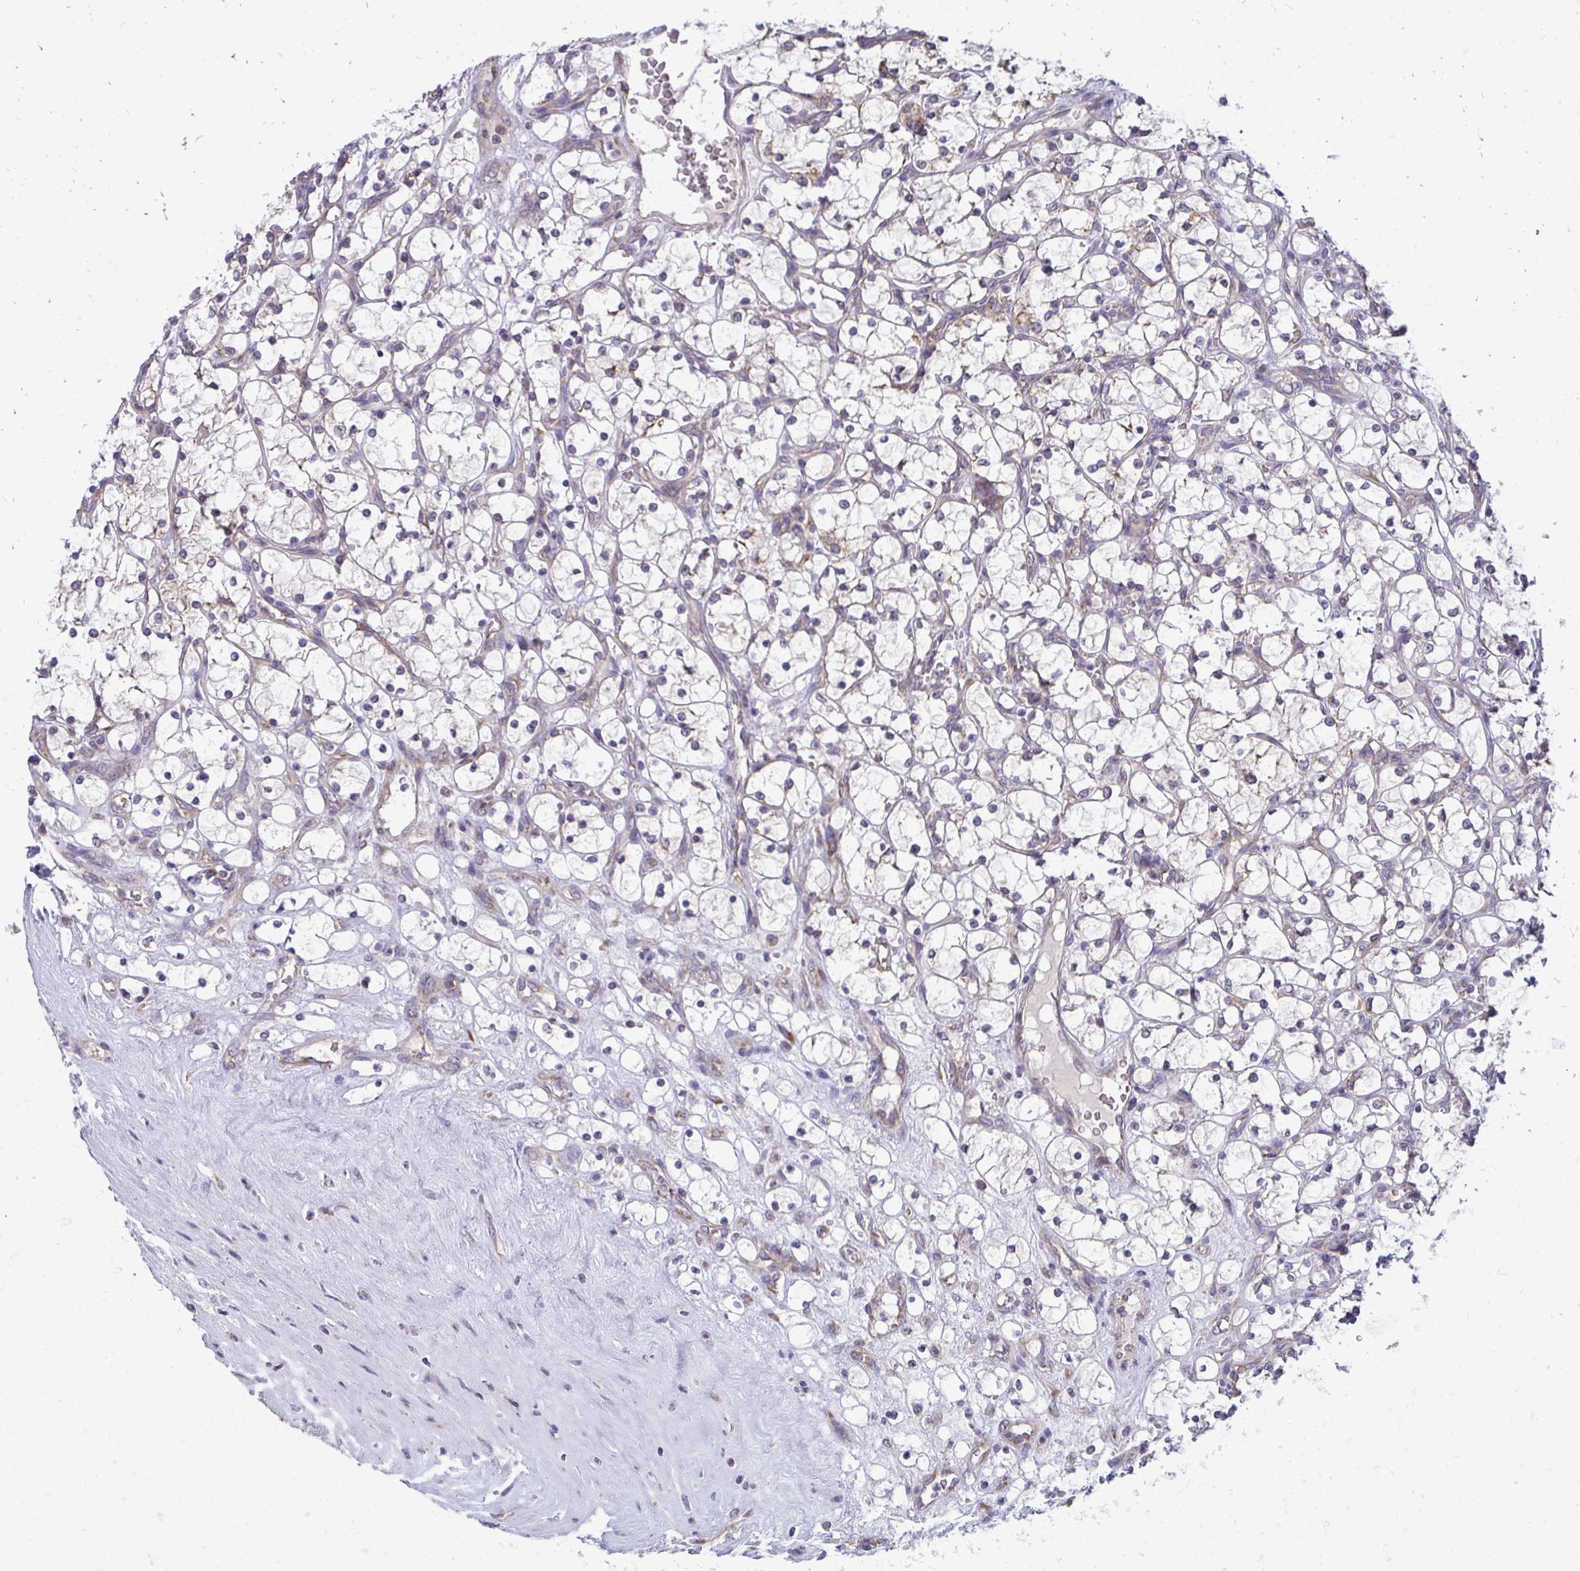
{"staining": {"intensity": "negative", "quantity": "none", "location": "none"}, "tissue": "renal cancer", "cell_type": "Tumor cells", "image_type": "cancer", "snomed": [{"axis": "morphology", "description": "Adenocarcinoma, NOS"}, {"axis": "topography", "description": "Kidney"}], "caption": "DAB immunohistochemical staining of human renal cancer demonstrates no significant staining in tumor cells. (Brightfield microscopy of DAB immunohistochemistry at high magnification).", "gene": "RPLP2", "patient": {"sex": "female", "age": 69}}